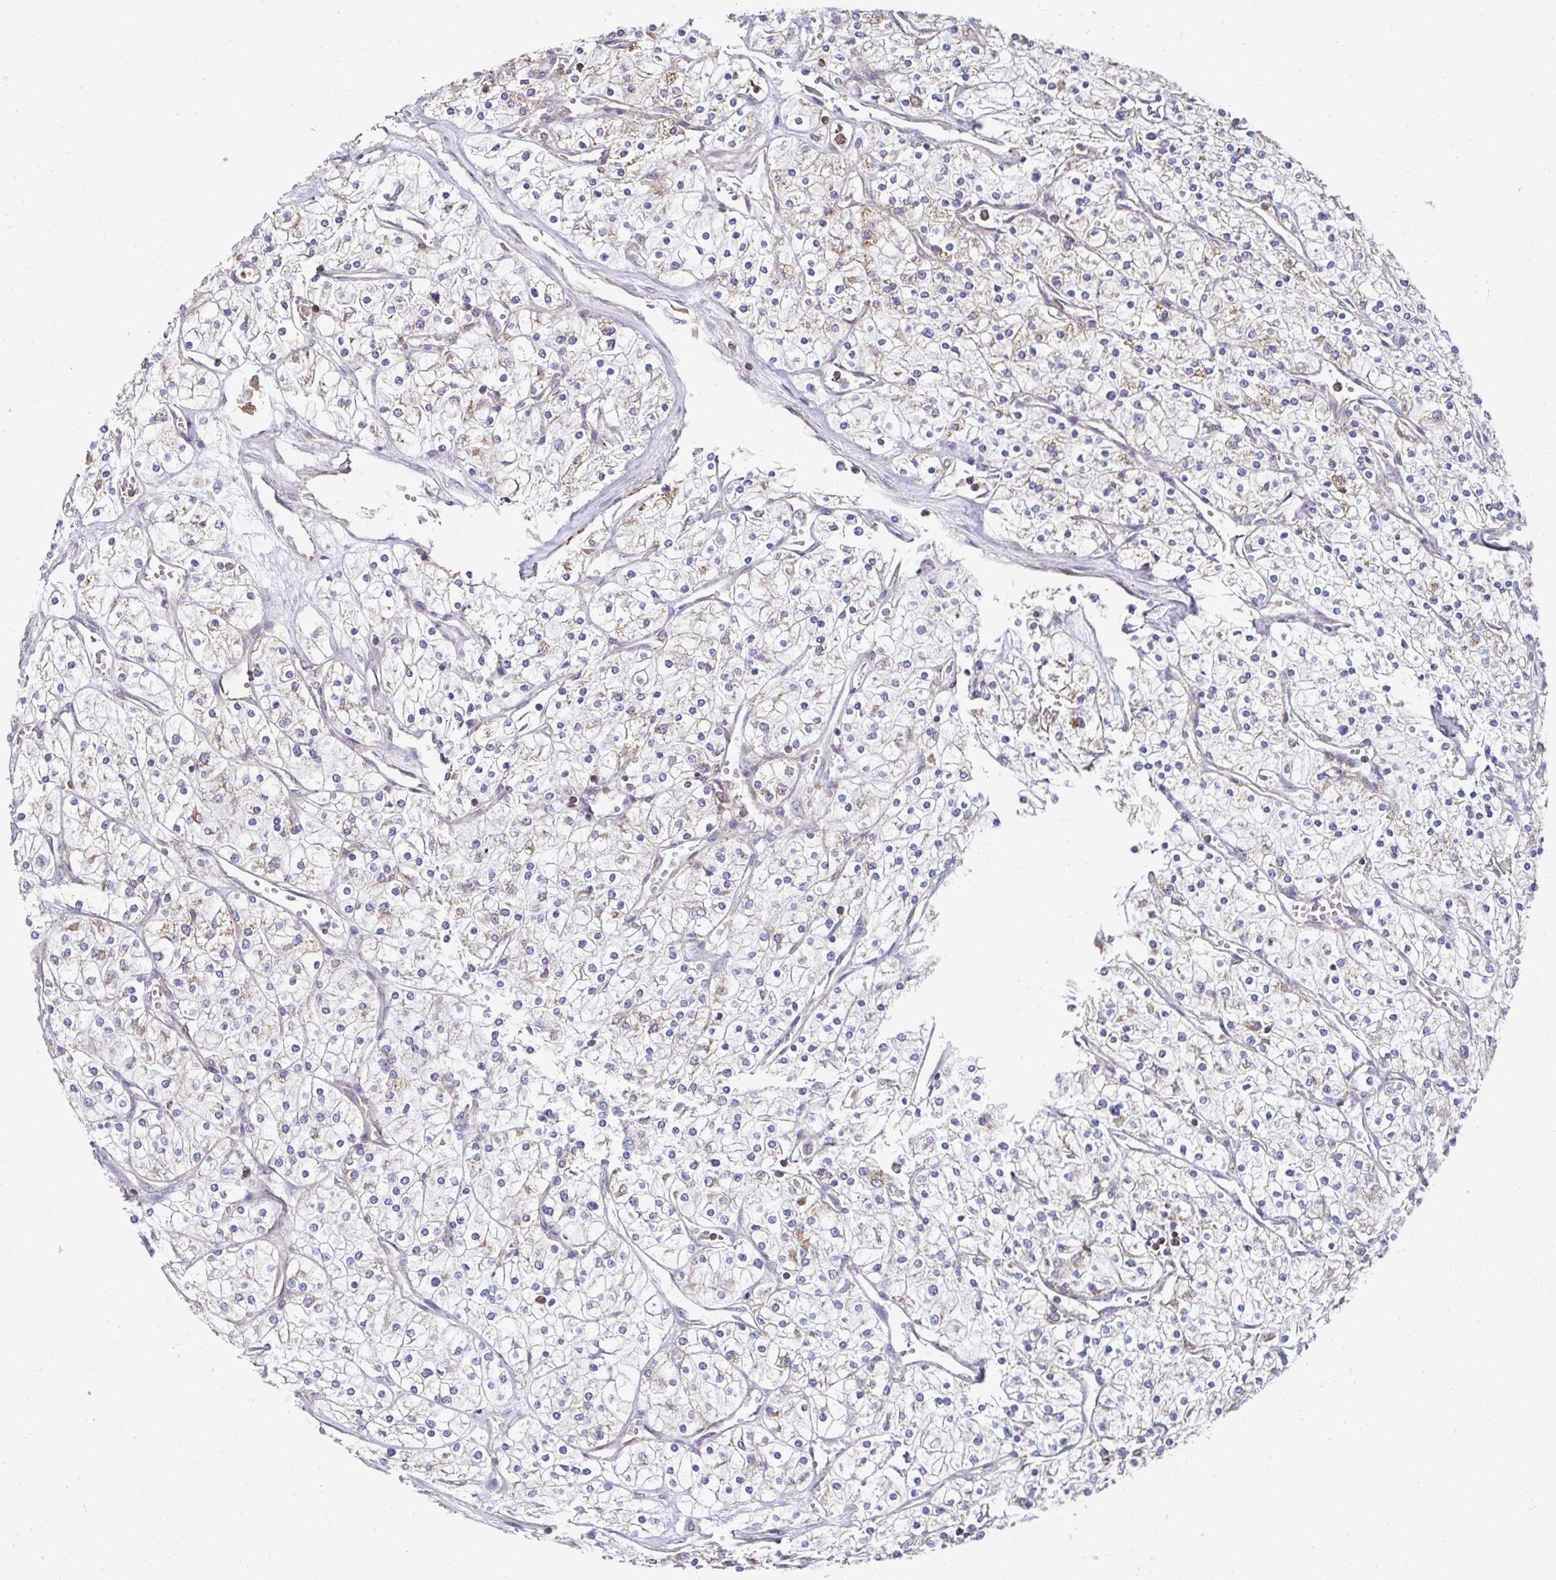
{"staining": {"intensity": "moderate", "quantity": "<25%", "location": "cytoplasmic/membranous"}, "tissue": "renal cancer", "cell_type": "Tumor cells", "image_type": "cancer", "snomed": [{"axis": "morphology", "description": "Adenocarcinoma, NOS"}, {"axis": "topography", "description": "Kidney"}], "caption": "Tumor cells display moderate cytoplasmic/membranous staining in about <25% of cells in renal cancer. (brown staining indicates protein expression, while blue staining denotes nuclei).", "gene": "DZANK1", "patient": {"sex": "male", "age": 80}}